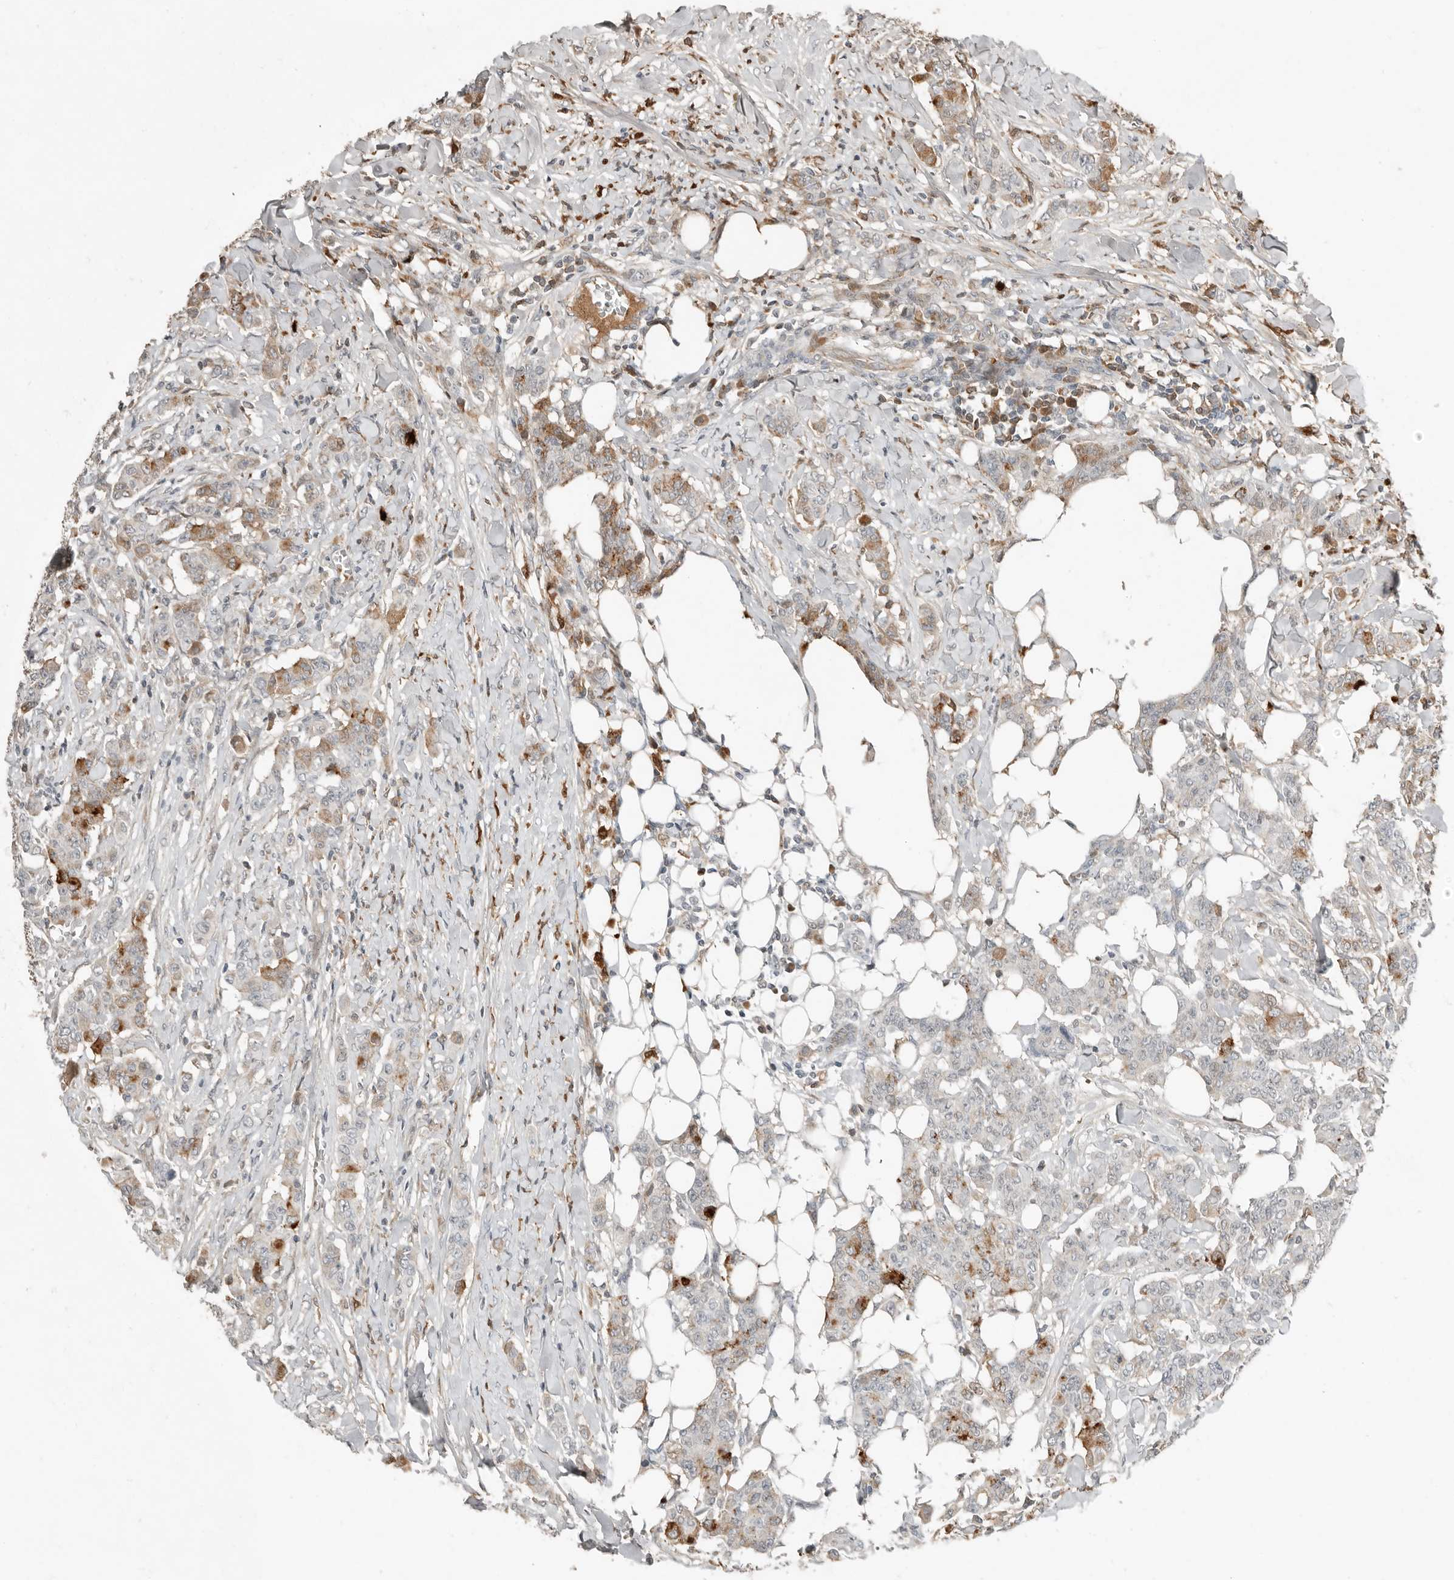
{"staining": {"intensity": "moderate", "quantity": "<25%", "location": "cytoplasmic/membranous"}, "tissue": "breast cancer", "cell_type": "Tumor cells", "image_type": "cancer", "snomed": [{"axis": "morphology", "description": "Duct carcinoma"}, {"axis": "topography", "description": "Breast"}], "caption": "Moderate cytoplasmic/membranous staining is present in about <25% of tumor cells in breast cancer.", "gene": "KLHL38", "patient": {"sex": "female", "age": 40}}